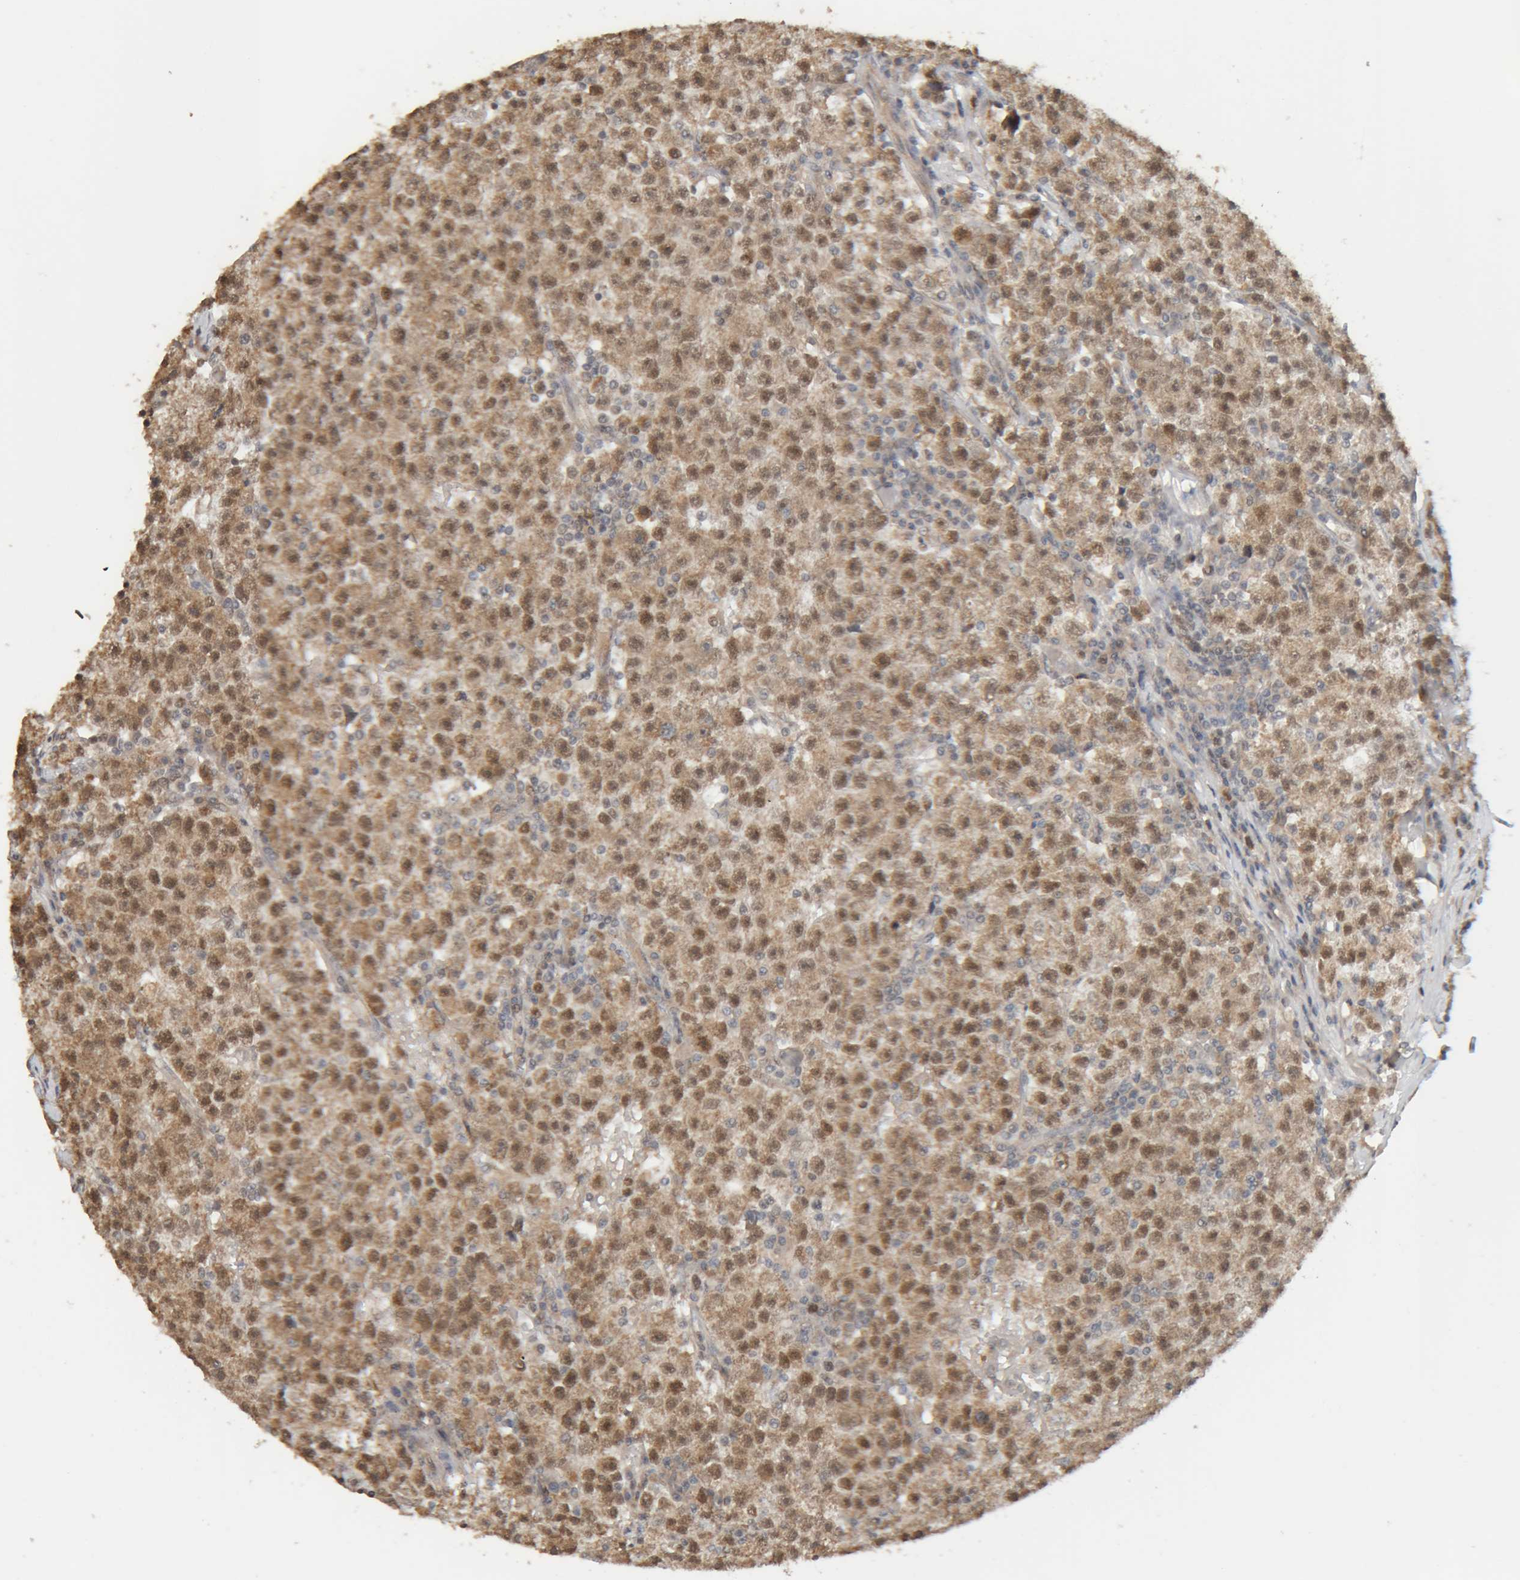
{"staining": {"intensity": "moderate", "quantity": ">75%", "location": "cytoplasmic/membranous,nuclear"}, "tissue": "testis cancer", "cell_type": "Tumor cells", "image_type": "cancer", "snomed": [{"axis": "morphology", "description": "Seminoma, NOS"}, {"axis": "topography", "description": "Testis"}], "caption": "Immunohistochemistry histopathology image of human testis cancer stained for a protein (brown), which displays medium levels of moderate cytoplasmic/membranous and nuclear expression in approximately >75% of tumor cells.", "gene": "GINS4", "patient": {"sex": "male", "age": 22}}